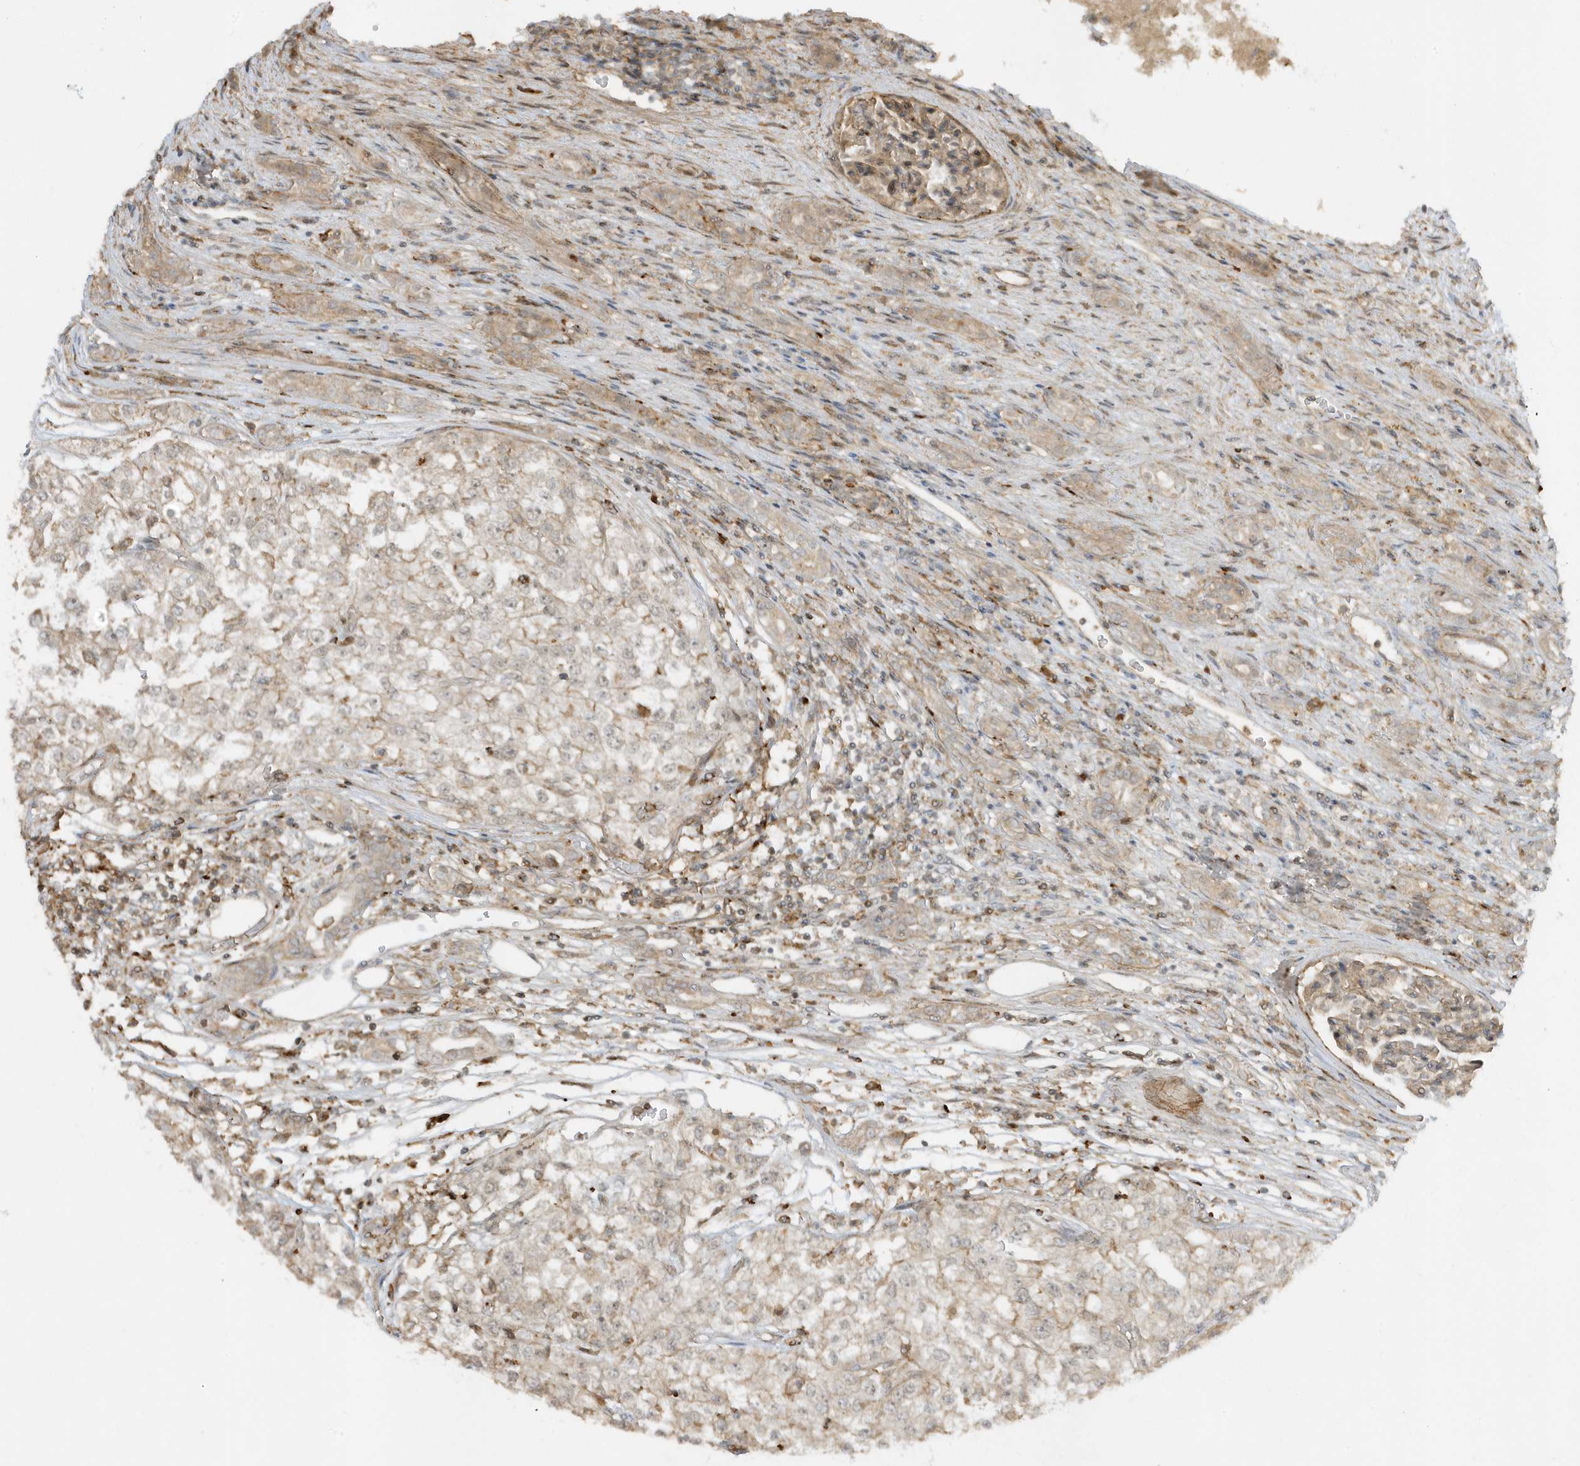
{"staining": {"intensity": "negative", "quantity": "none", "location": "none"}, "tissue": "renal cancer", "cell_type": "Tumor cells", "image_type": "cancer", "snomed": [{"axis": "morphology", "description": "Adenocarcinoma, NOS"}, {"axis": "topography", "description": "Kidney"}], "caption": "The immunohistochemistry photomicrograph has no significant positivity in tumor cells of renal adenocarcinoma tissue.", "gene": "ZBTB8A", "patient": {"sex": "female", "age": 54}}